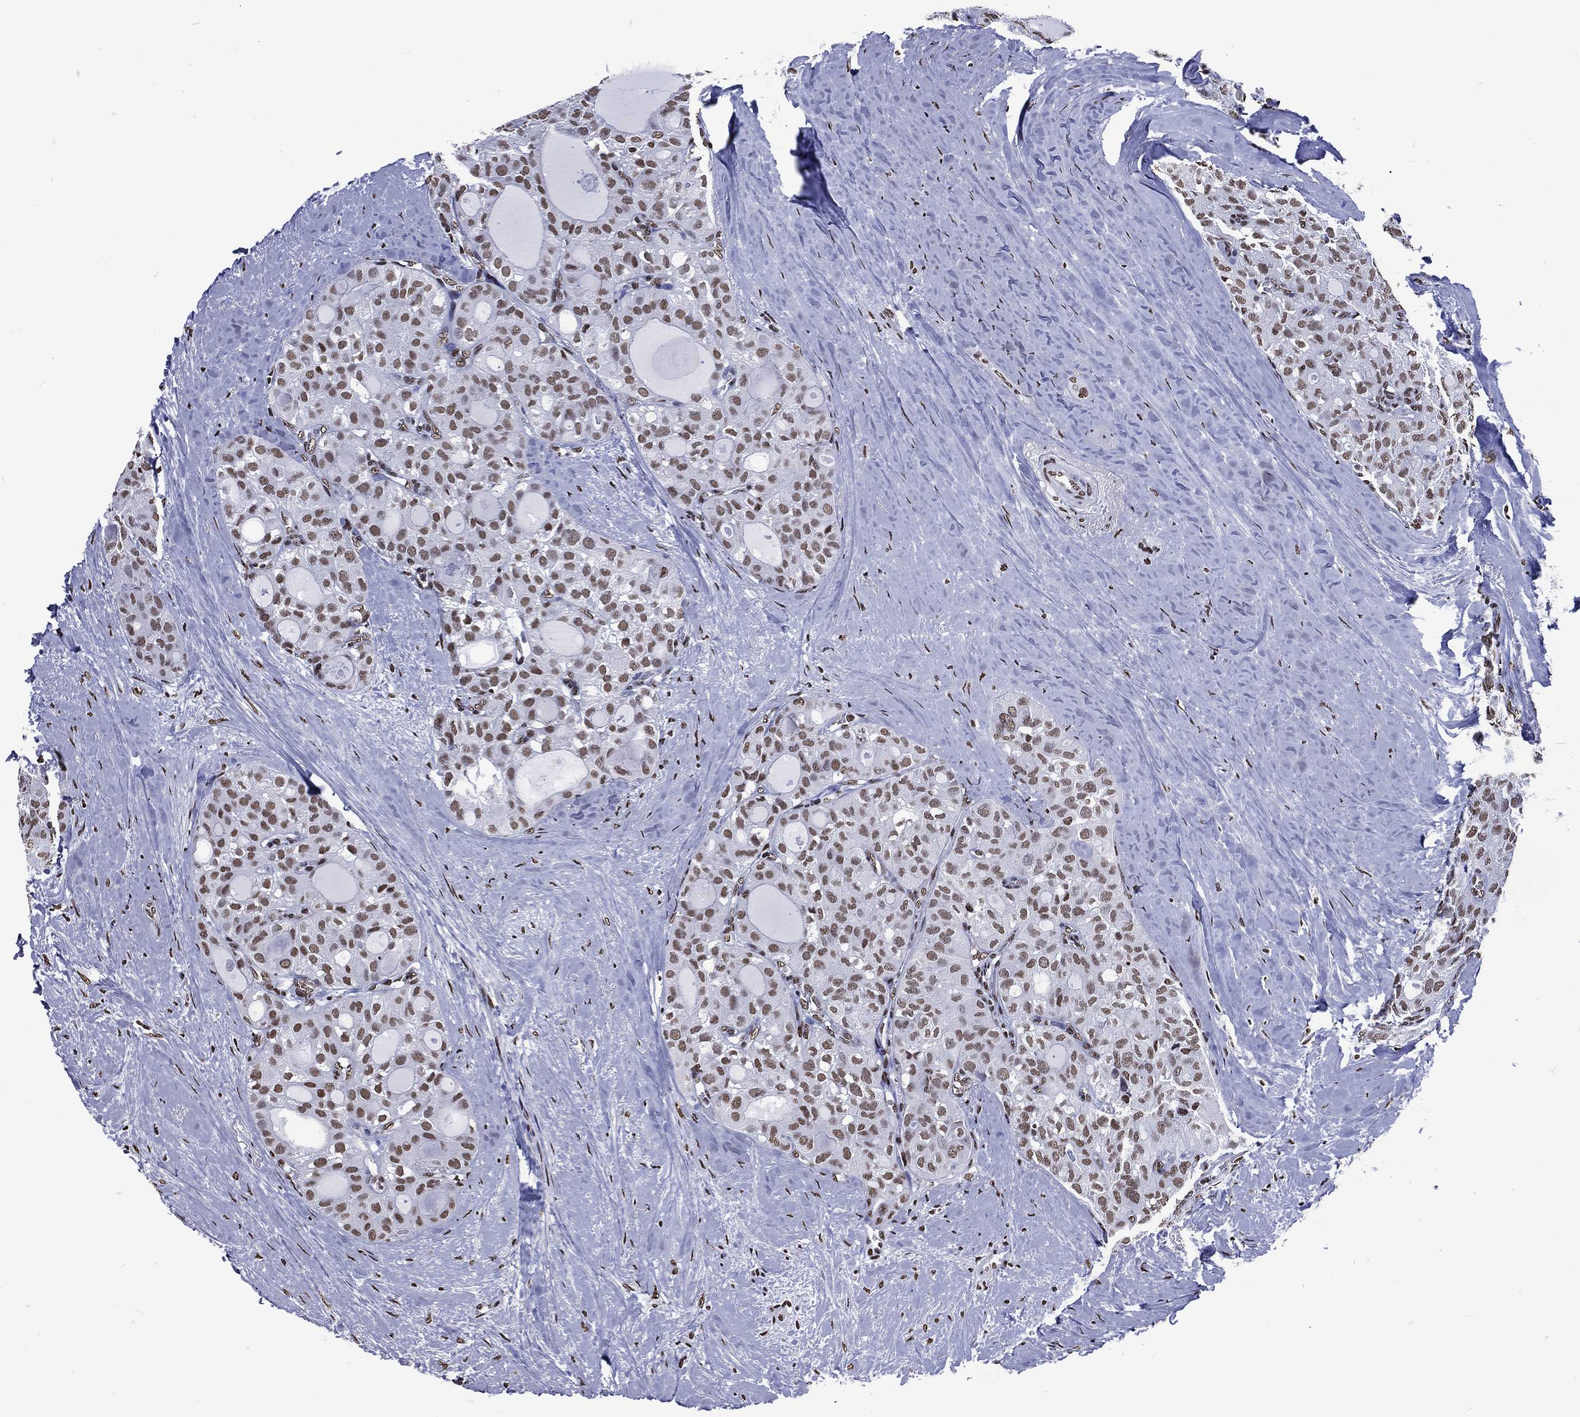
{"staining": {"intensity": "moderate", "quantity": ">75%", "location": "nuclear"}, "tissue": "thyroid cancer", "cell_type": "Tumor cells", "image_type": "cancer", "snomed": [{"axis": "morphology", "description": "Follicular adenoma carcinoma, NOS"}, {"axis": "topography", "description": "Thyroid gland"}], "caption": "A histopathology image showing moderate nuclear expression in approximately >75% of tumor cells in thyroid follicular adenoma carcinoma, as visualized by brown immunohistochemical staining.", "gene": "RETREG2", "patient": {"sex": "male", "age": 75}}